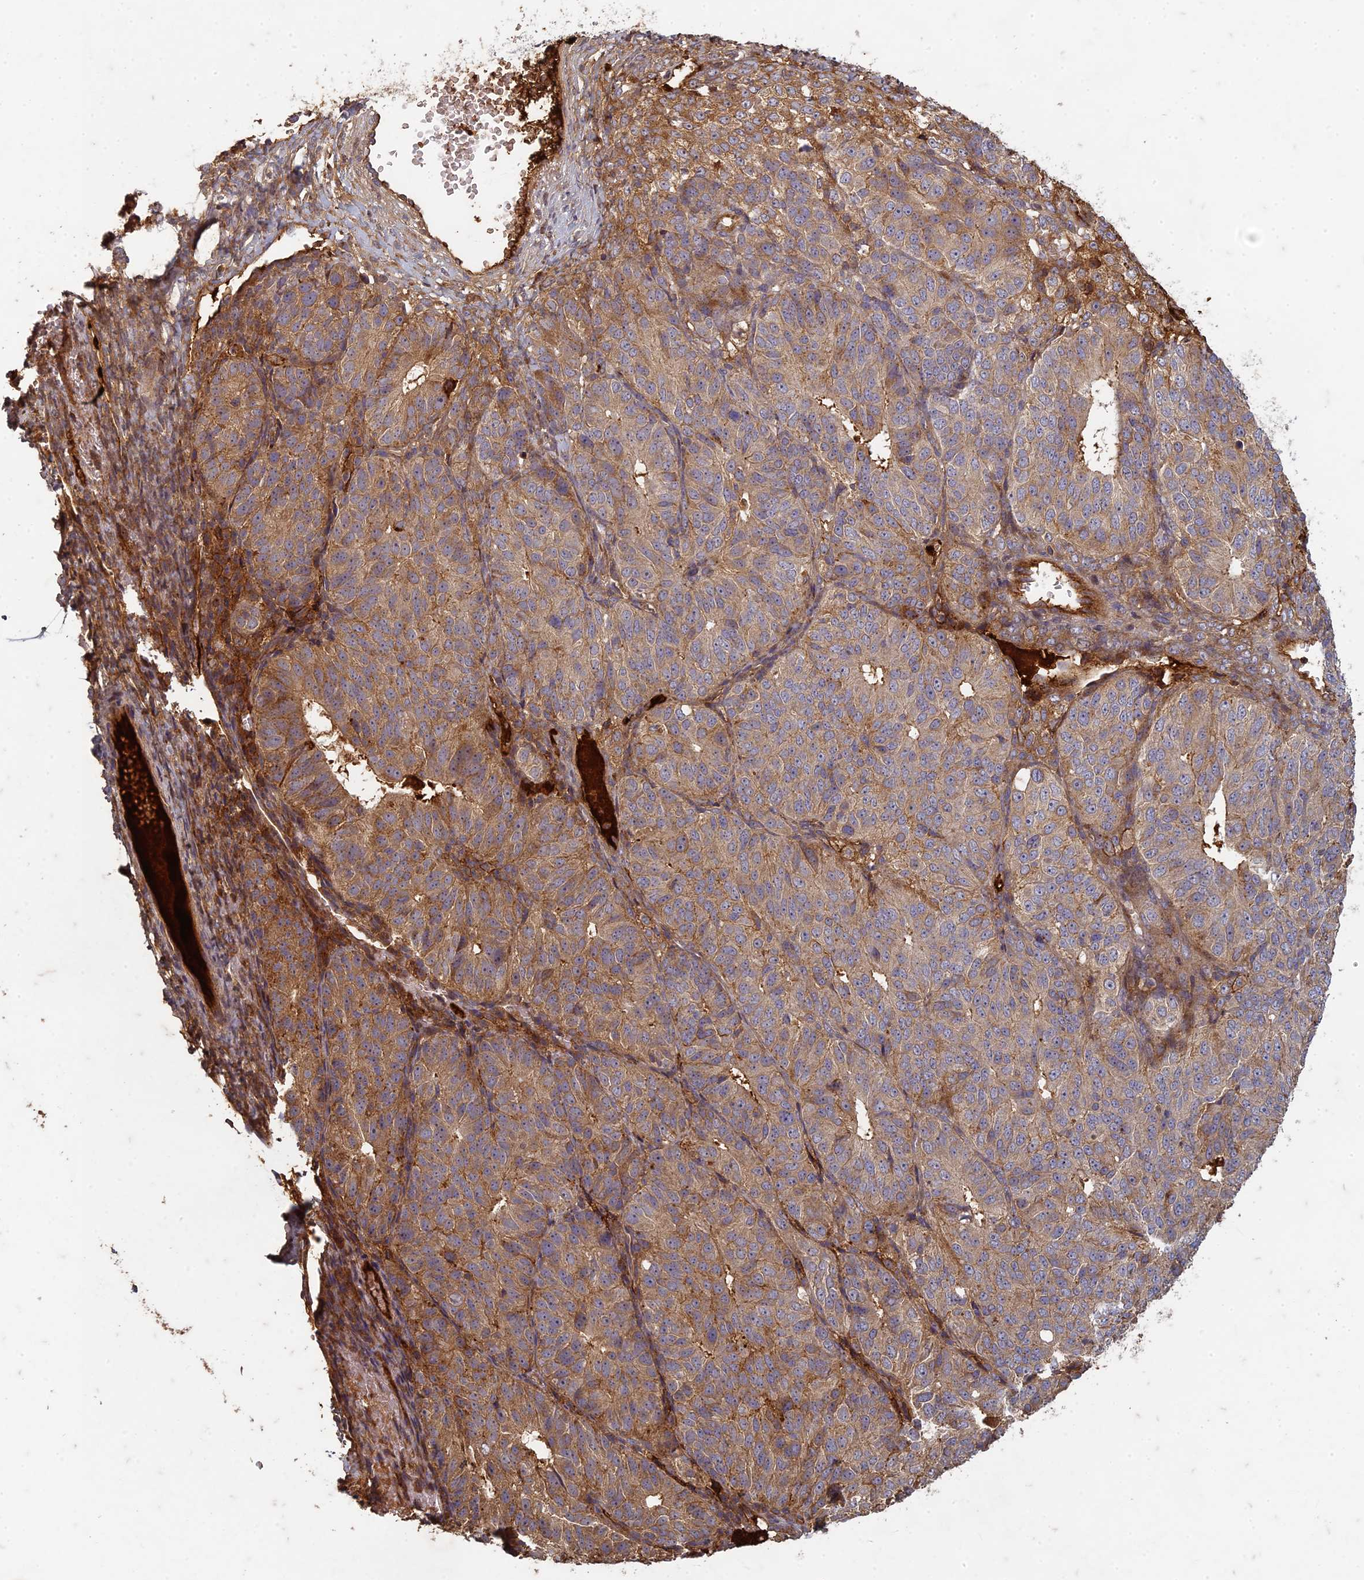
{"staining": {"intensity": "moderate", "quantity": ">75%", "location": "cytoplasmic/membranous"}, "tissue": "ovarian cancer", "cell_type": "Tumor cells", "image_type": "cancer", "snomed": [{"axis": "morphology", "description": "Carcinoma, endometroid"}, {"axis": "topography", "description": "Ovary"}], "caption": "This micrograph demonstrates immunohistochemistry staining of ovarian endometroid carcinoma, with medium moderate cytoplasmic/membranous staining in approximately >75% of tumor cells.", "gene": "TCF25", "patient": {"sex": "female", "age": 51}}